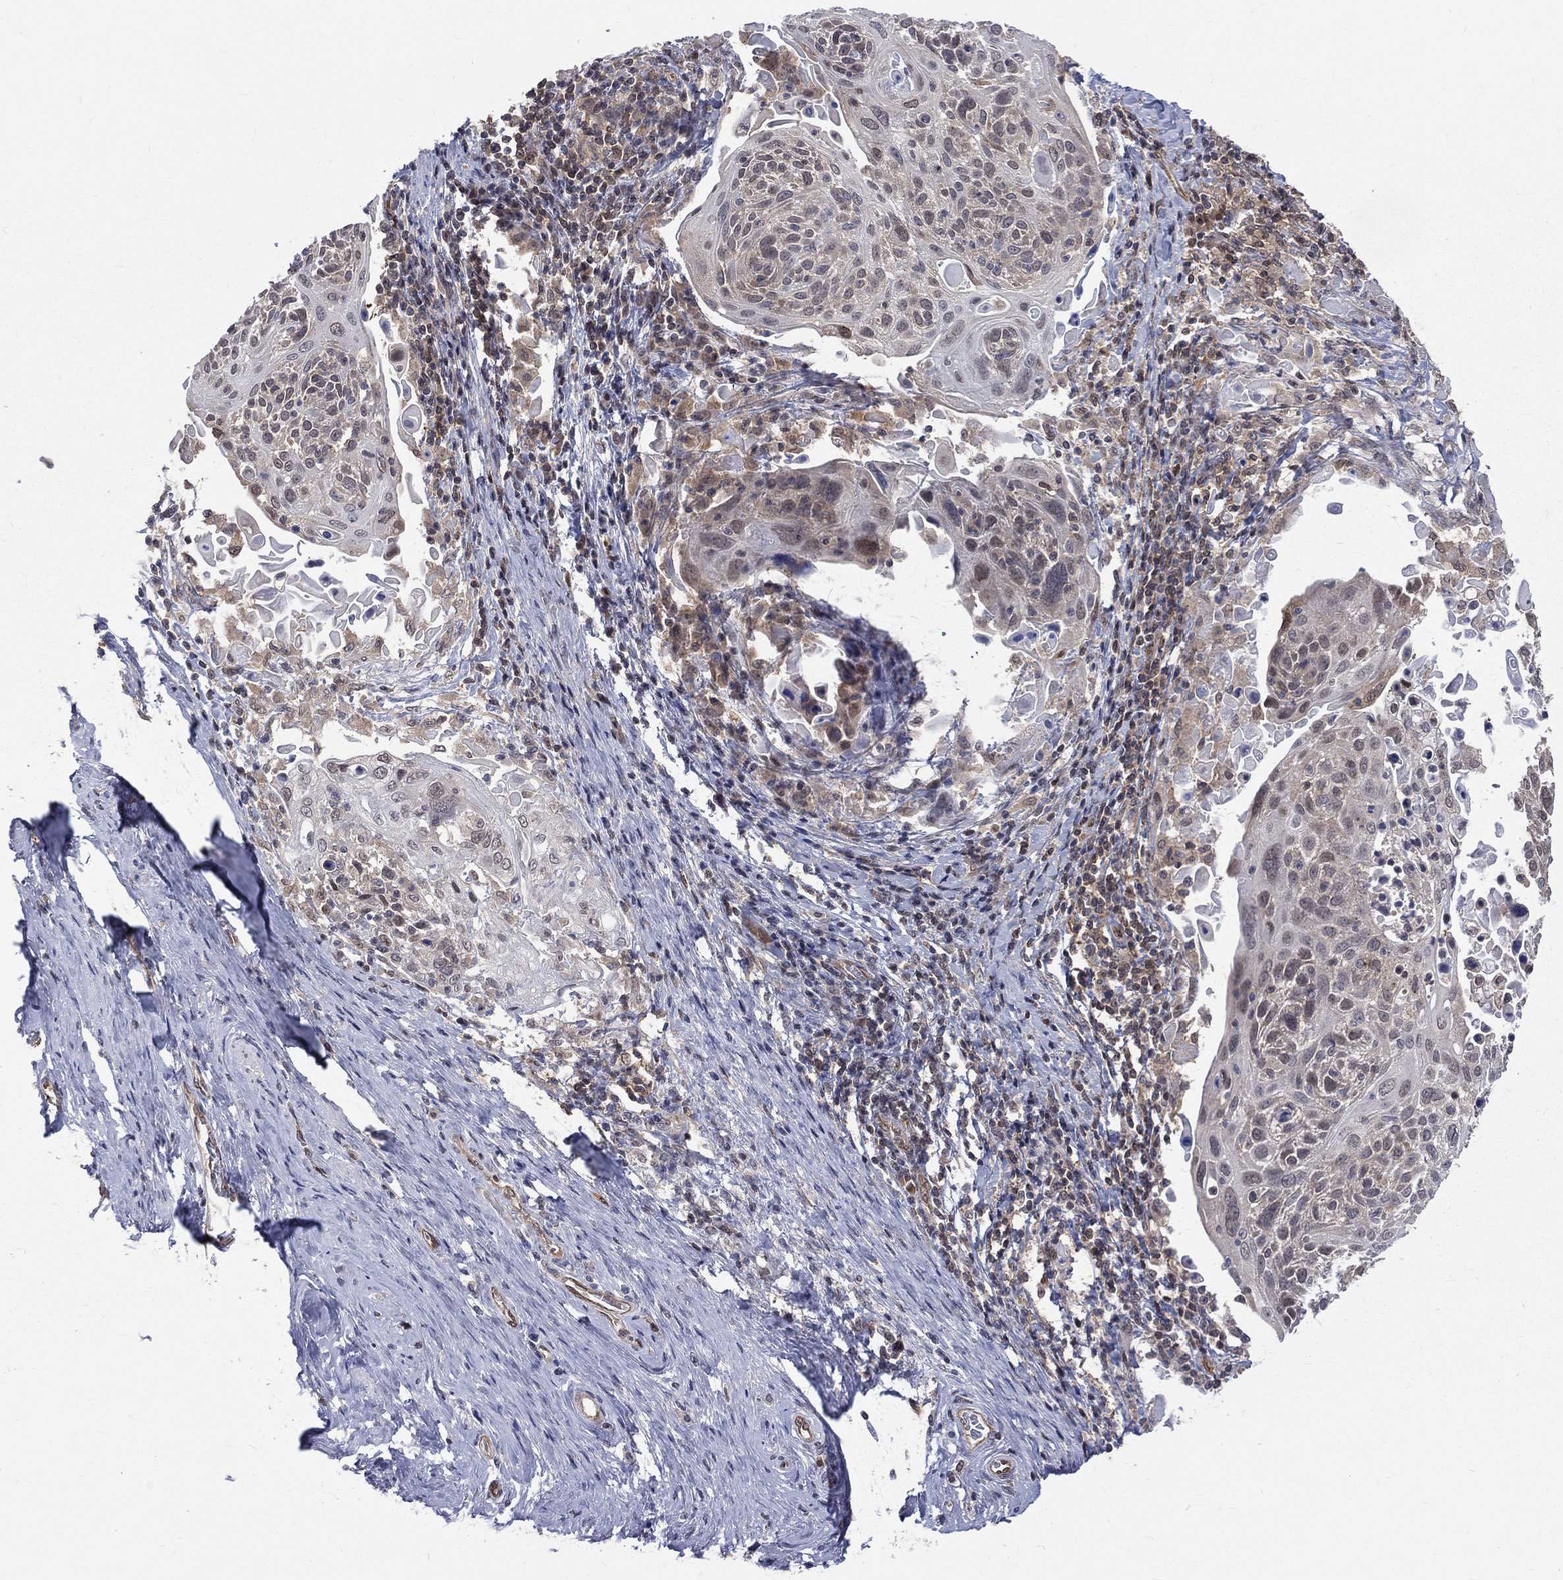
{"staining": {"intensity": "moderate", "quantity": "<25%", "location": "cytoplasmic/membranous"}, "tissue": "cervical cancer", "cell_type": "Tumor cells", "image_type": "cancer", "snomed": [{"axis": "morphology", "description": "Squamous cell carcinoma, NOS"}, {"axis": "topography", "description": "Cervix"}], "caption": "Immunohistochemistry (IHC) (DAB) staining of human cervical squamous cell carcinoma demonstrates moderate cytoplasmic/membranous protein staining in approximately <25% of tumor cells.", "gene": "GMPR2", "patient": {"sex": "female", "age": 61}}